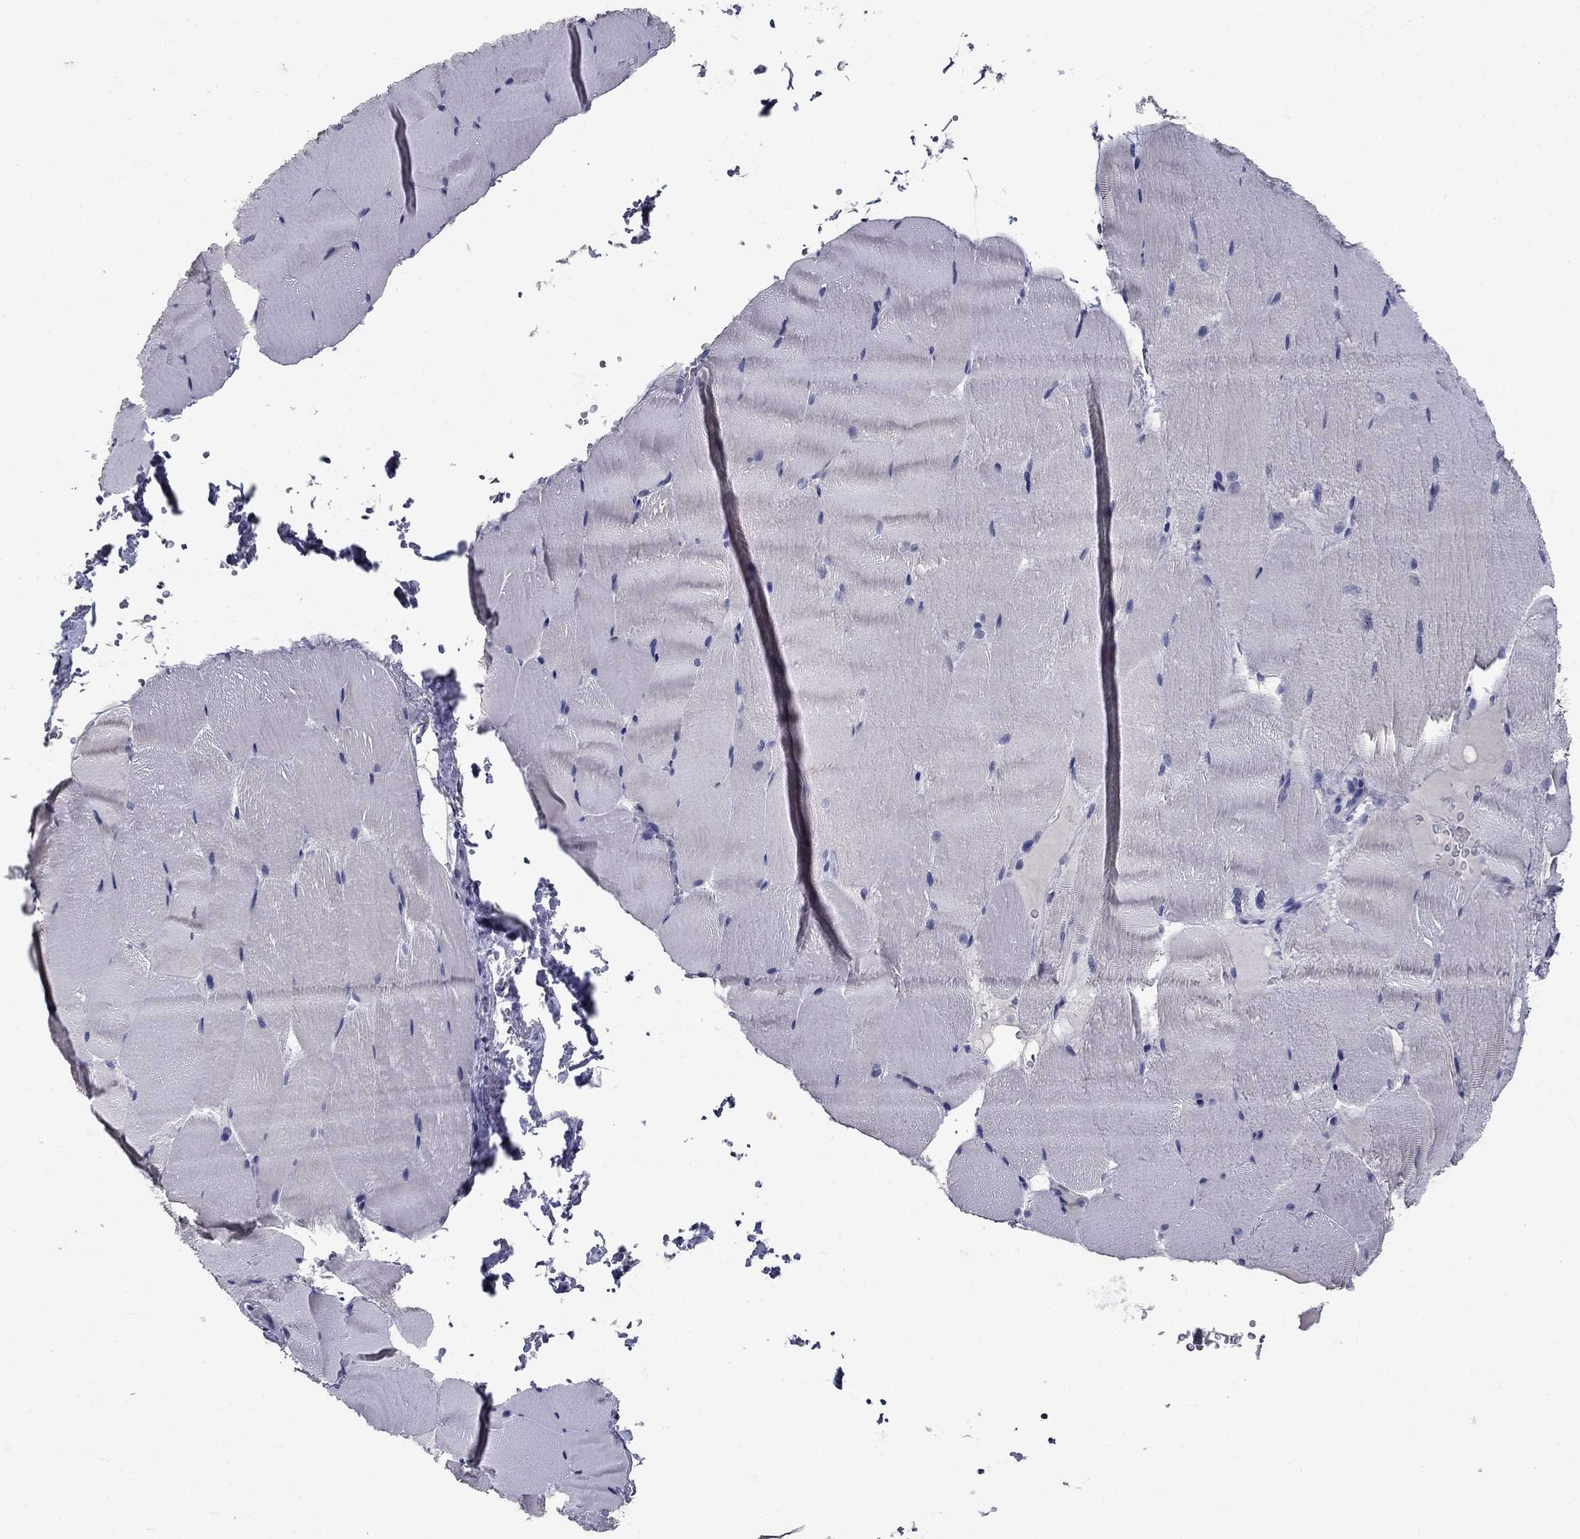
{"staining": {"intensity": "negative", "quantity": "none", "location": "none"}, "tissue": "skeletal muscle", "cell_type": "Myocytes", "image_type": "normal", "snomed": [{"axis": "morphology", "description": "Normal tissue, NOS"}, {"axis": "topography", "description": "Skeletal muscle"}], "caption": "Protein analysis of normal skeletal muscle reveals no significant expression in myocytes.", "gene": "POMC", "patient": {"sex": "female", "age": 37}}